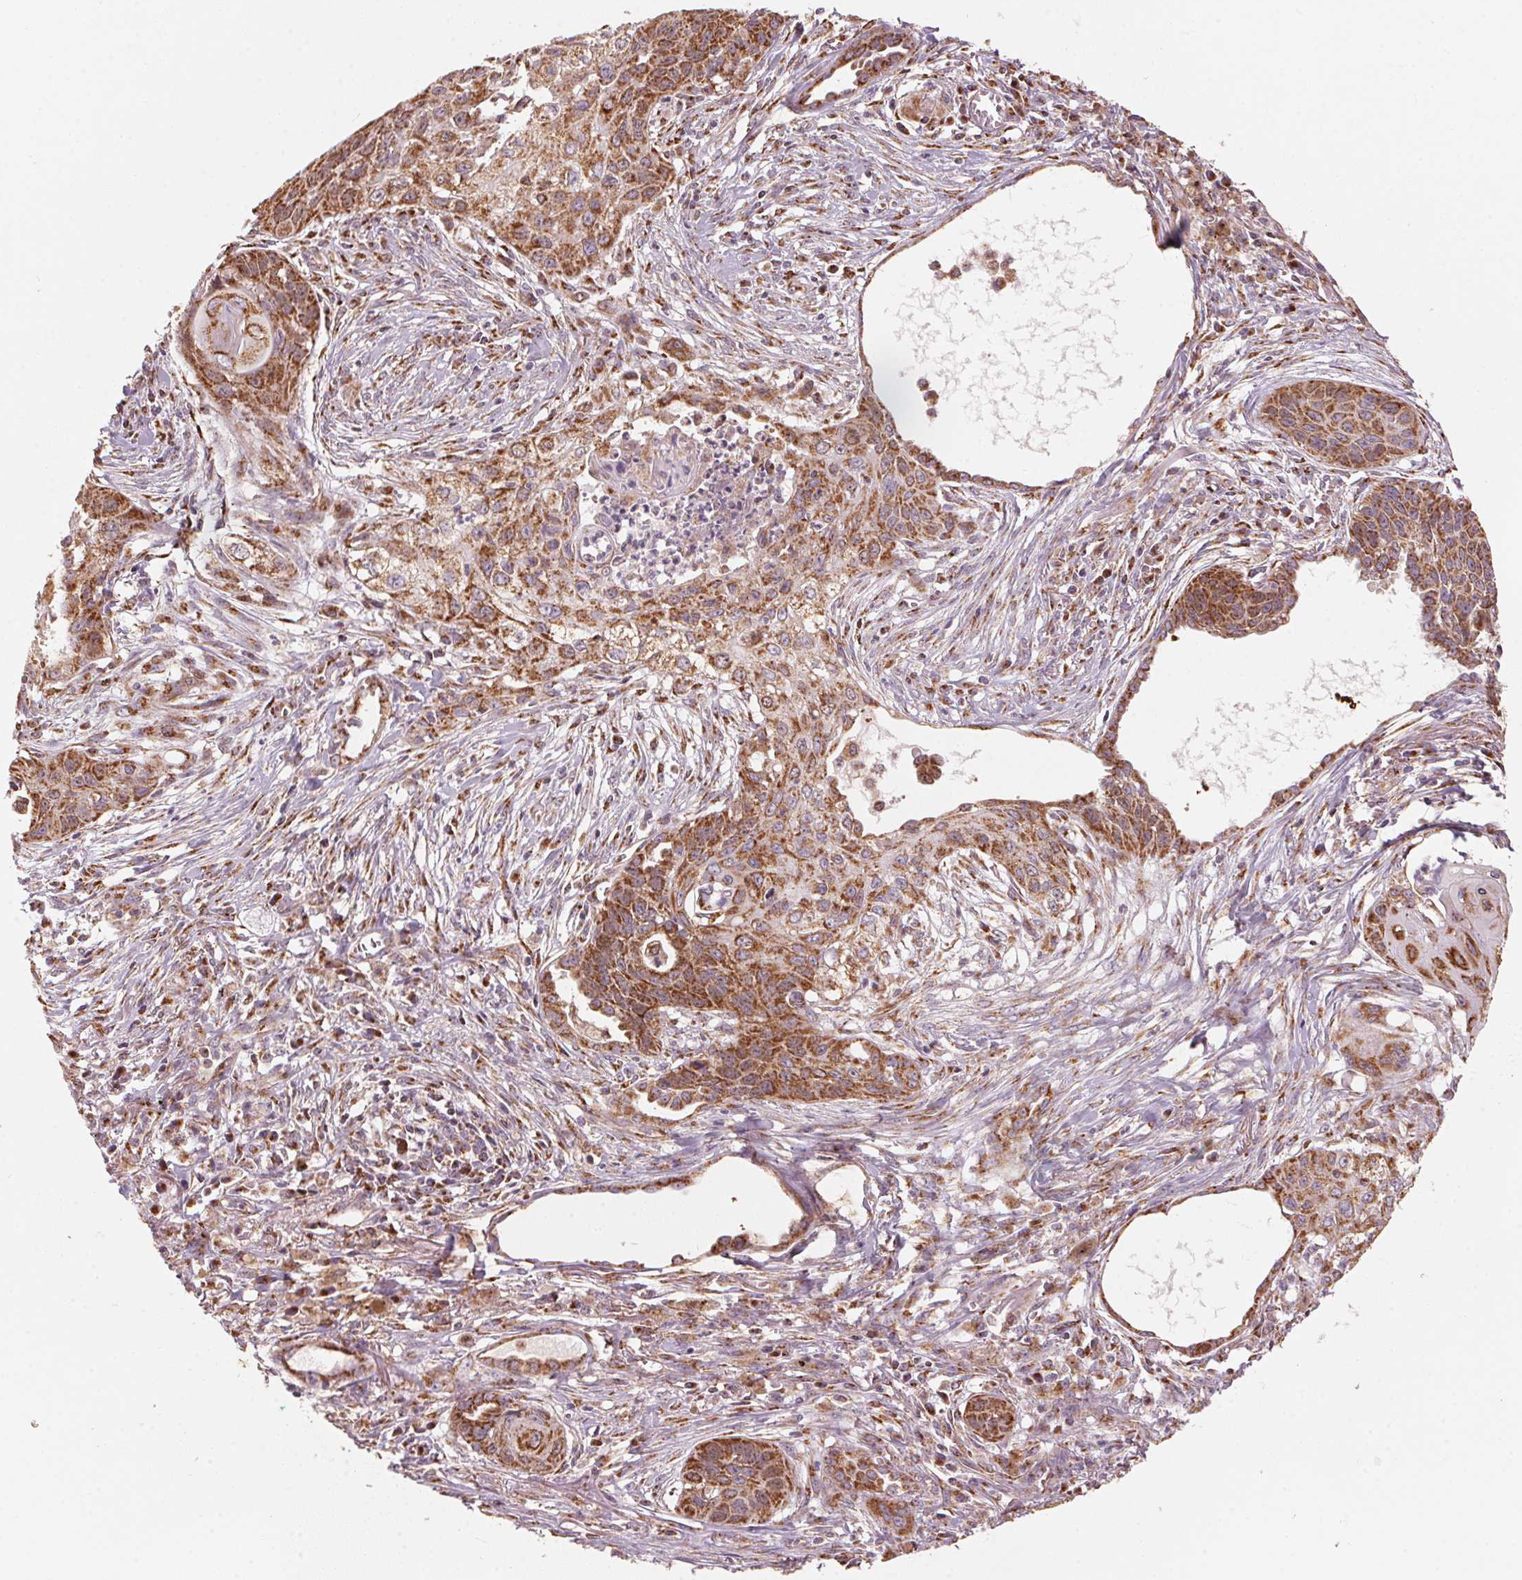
{"staining": {"intensity": "strong", "quantity": ">75%", "location": "cytoplasmic/membranous"}, "tissue": "lung cancer", "cell_type": "Tumor cells", "image_type": "cancer", "snomed": [{"axis": "morphology", "description": "Squamous cell carcinoma, NOS"}, {"axis": "topography", "description": "Lung"}], "caption": "Human lung squamous cell carcinoma stained with a brown dye demonstrates strong cytoplasmic/membranous positive expression in approximately >75% of tumor cells.", "gene": "TOMM70", "patient": {"sex": "male", "age": 71}}